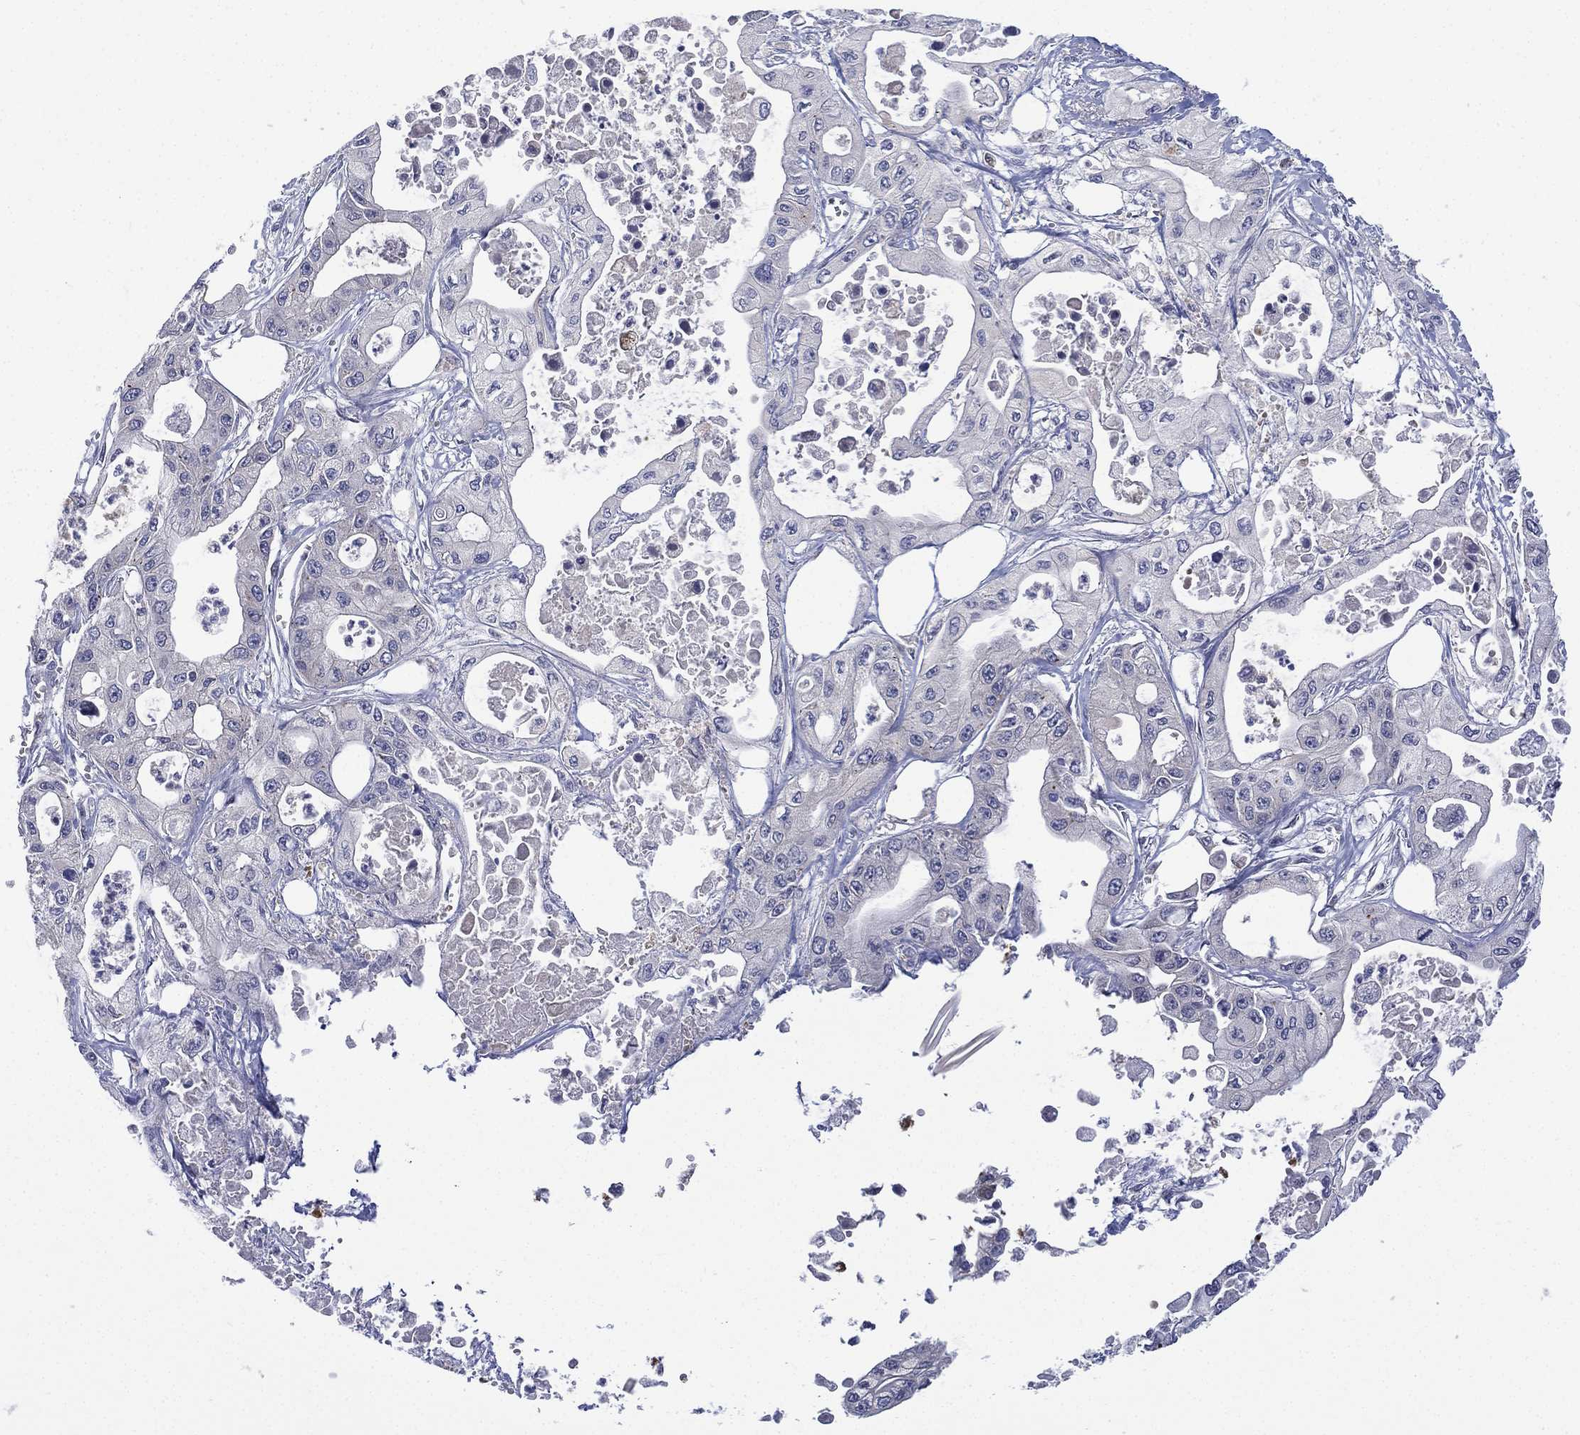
{"staining": {"intensity": "negative", "quantity": "none", "location": "none"}, "tissue": "pancreatic cancer", "cell_type": "Tumor cells", "image_type": "cancer", "snomed": [{"axis": "morphology", "description": "Adenocarcinoma, NOS"}, {"axis": "topography", "description": "Pancreas"}], "caption": "IHC of human pancreatic adenocarcinoma displays no staining in tumor cells. The staining was performed using DAB to visualize the protein expression in brown, while the nuclei were stained in blue with hematoxylin (Magnification: 20x).", "gene": "MPP7", "patient": {"sex": "male", "age": 70}}